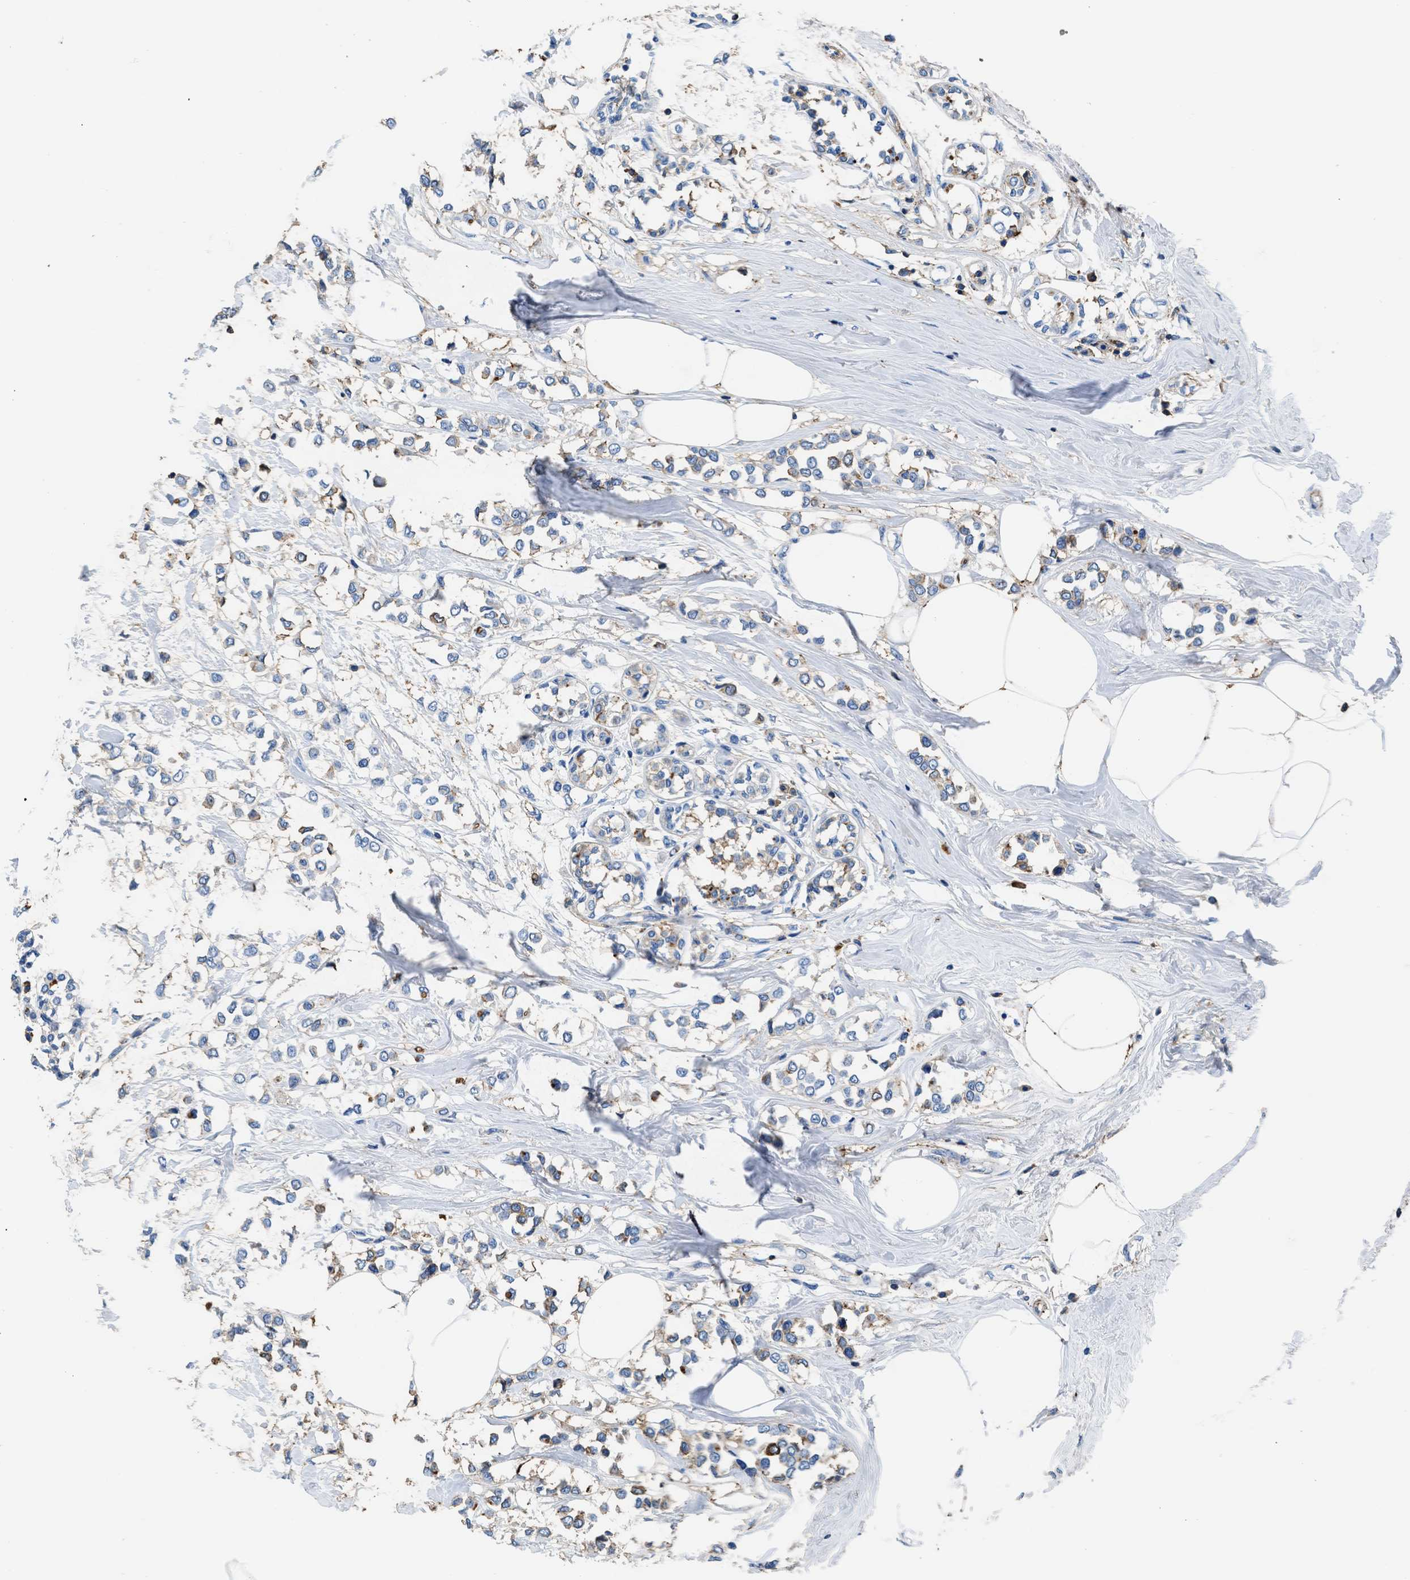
{"staining": {"intensity": "moderate", "quantity": "<25%", "location": "cytoplasmic/membranous"}, "tissue": "breast cancer", "cell_type": "Tumor cells", "image_type": "cancer", "snomed": [{"axis": "morphology", "description": "Lobular carcinoma"}, {"axis": "topography", "description": "Breast"}], "caption": "Lobular carcinoma (breast) stained with IHC exhibits moderate cytoplasmic/membranous expression in about <25% of tumor cells.", "gene": "KCNQ4", "patient": {"sex": "female", "age": 51}}